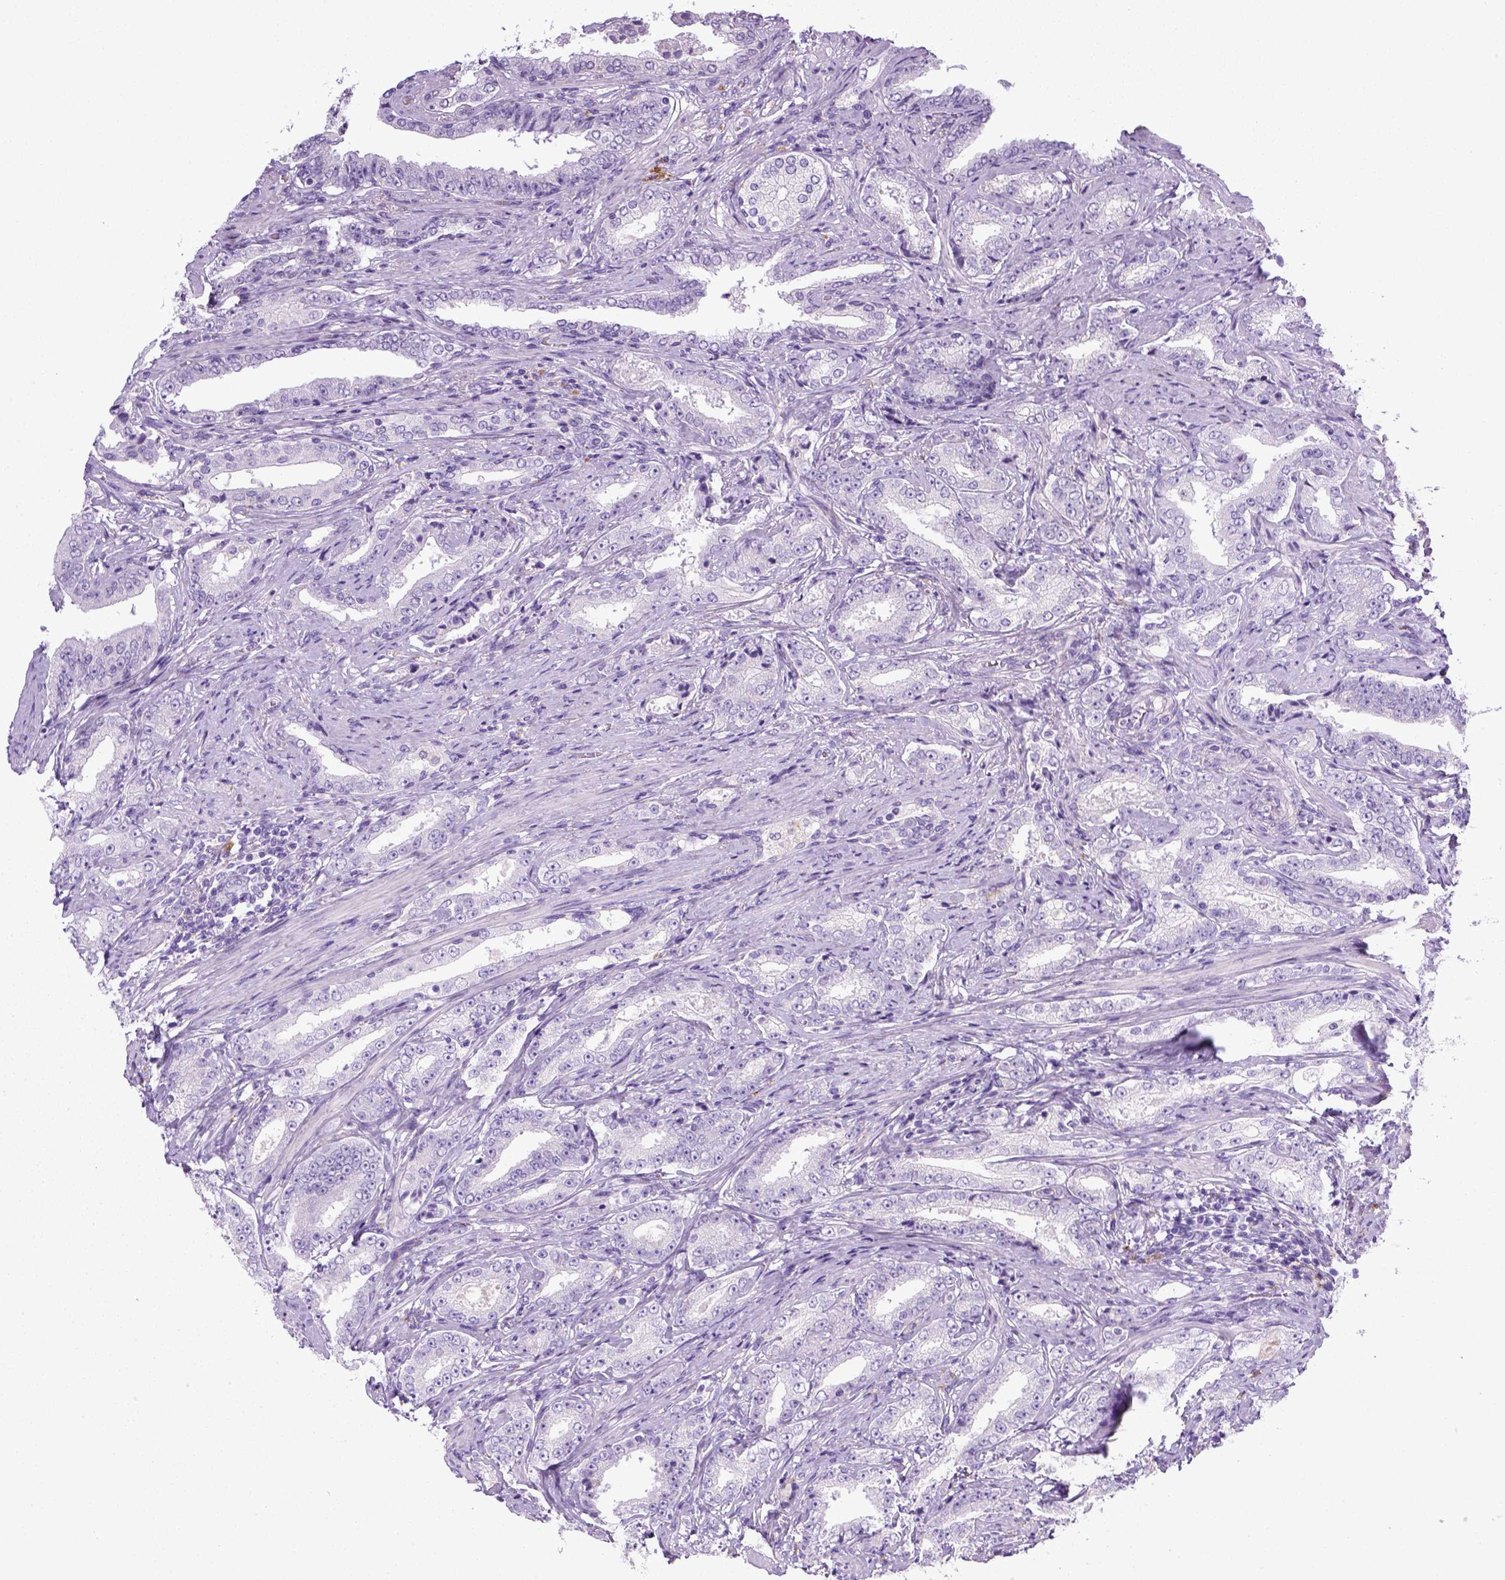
{"staining": {"intensity": "negative", "quantity": "none", "location": "none"}, "tissue": "prostate cancer", "cell_type": "Tumor cells", "image_type": "cancer", "snomed": [{"axis": "morphology", "description": "Adenocarcinoma, Low grade"}, {"axis": "topography", "description": "Prostate and seminal vesicle, NOS"}], "caption": "High power microscopy micrograph of an immunohistochemistry (IHC) photomicrograph of prostate low-grade adenocarcinoma, revealing no significant positivity in tumor cells.", "gene": "KRT71", "patient": {"sex": "male", "age": 61}}